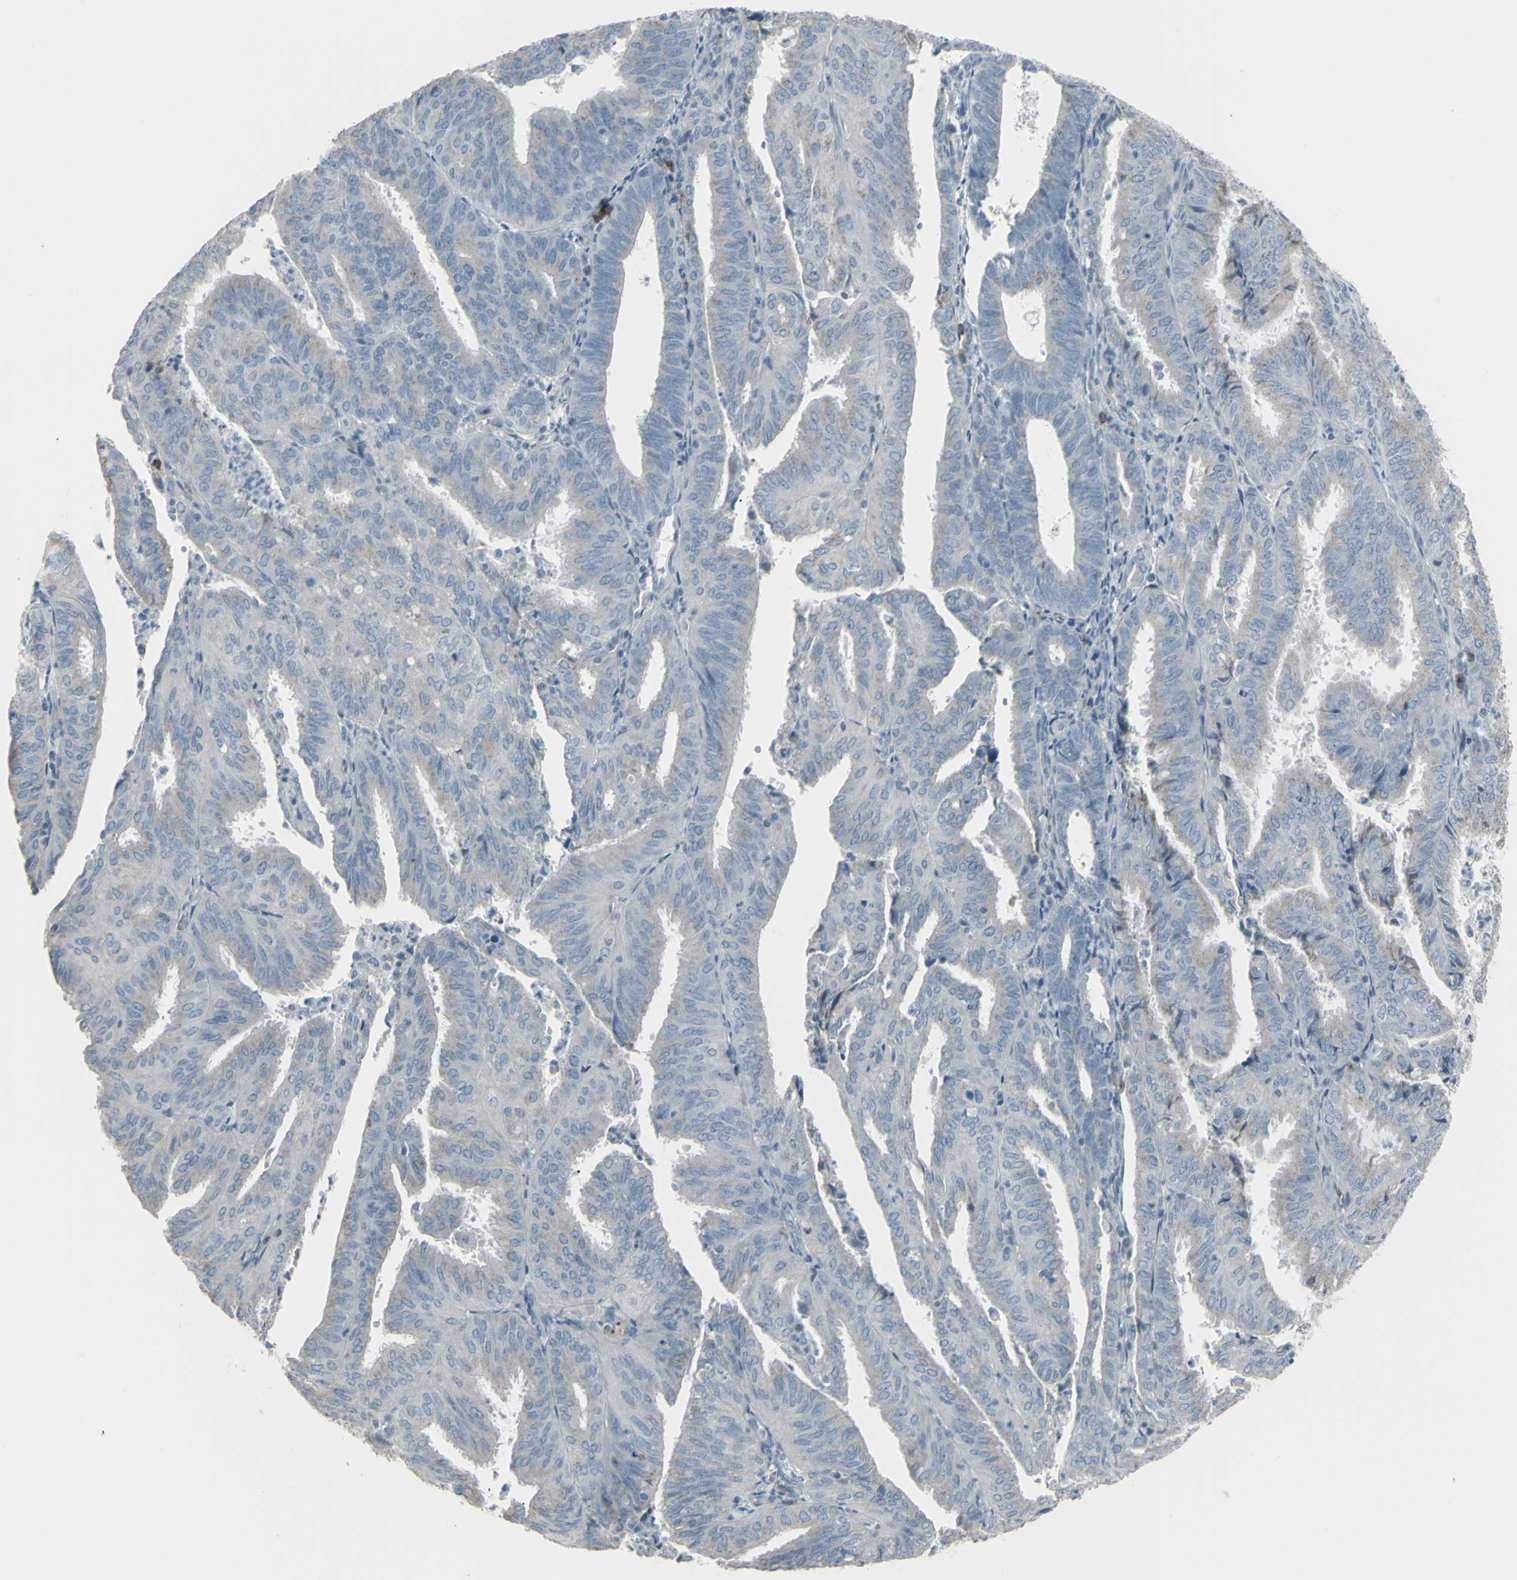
{"staining": {"intensity": "weak", "quantity": "25%-75%", "location": "cytoplasmic/membranous"}, "tissue": "endometrial cancer", "cell_type": "Tumor cells", "image_type": "cancer", "snomed": [{"axis": "morphology", "description": "Adenocarcinoma, NOS"}, {"axis": "topography", "description": "Uterus"}], "caption": "Adenocarcinoma (endometrial) was stained to show a protein in brown. There is low levels of weak cytoplasmic/membranous positivity in approximately 25%-75% of tumor cells. The staining is performed using DAB (3,3'-diaminobenzidine) brown chromogen to label protein expression. The nuclei are counter-stained blue using hematoxylin.", "gene": "CD79B", "patient": {"sex": "female", "age": 60}}